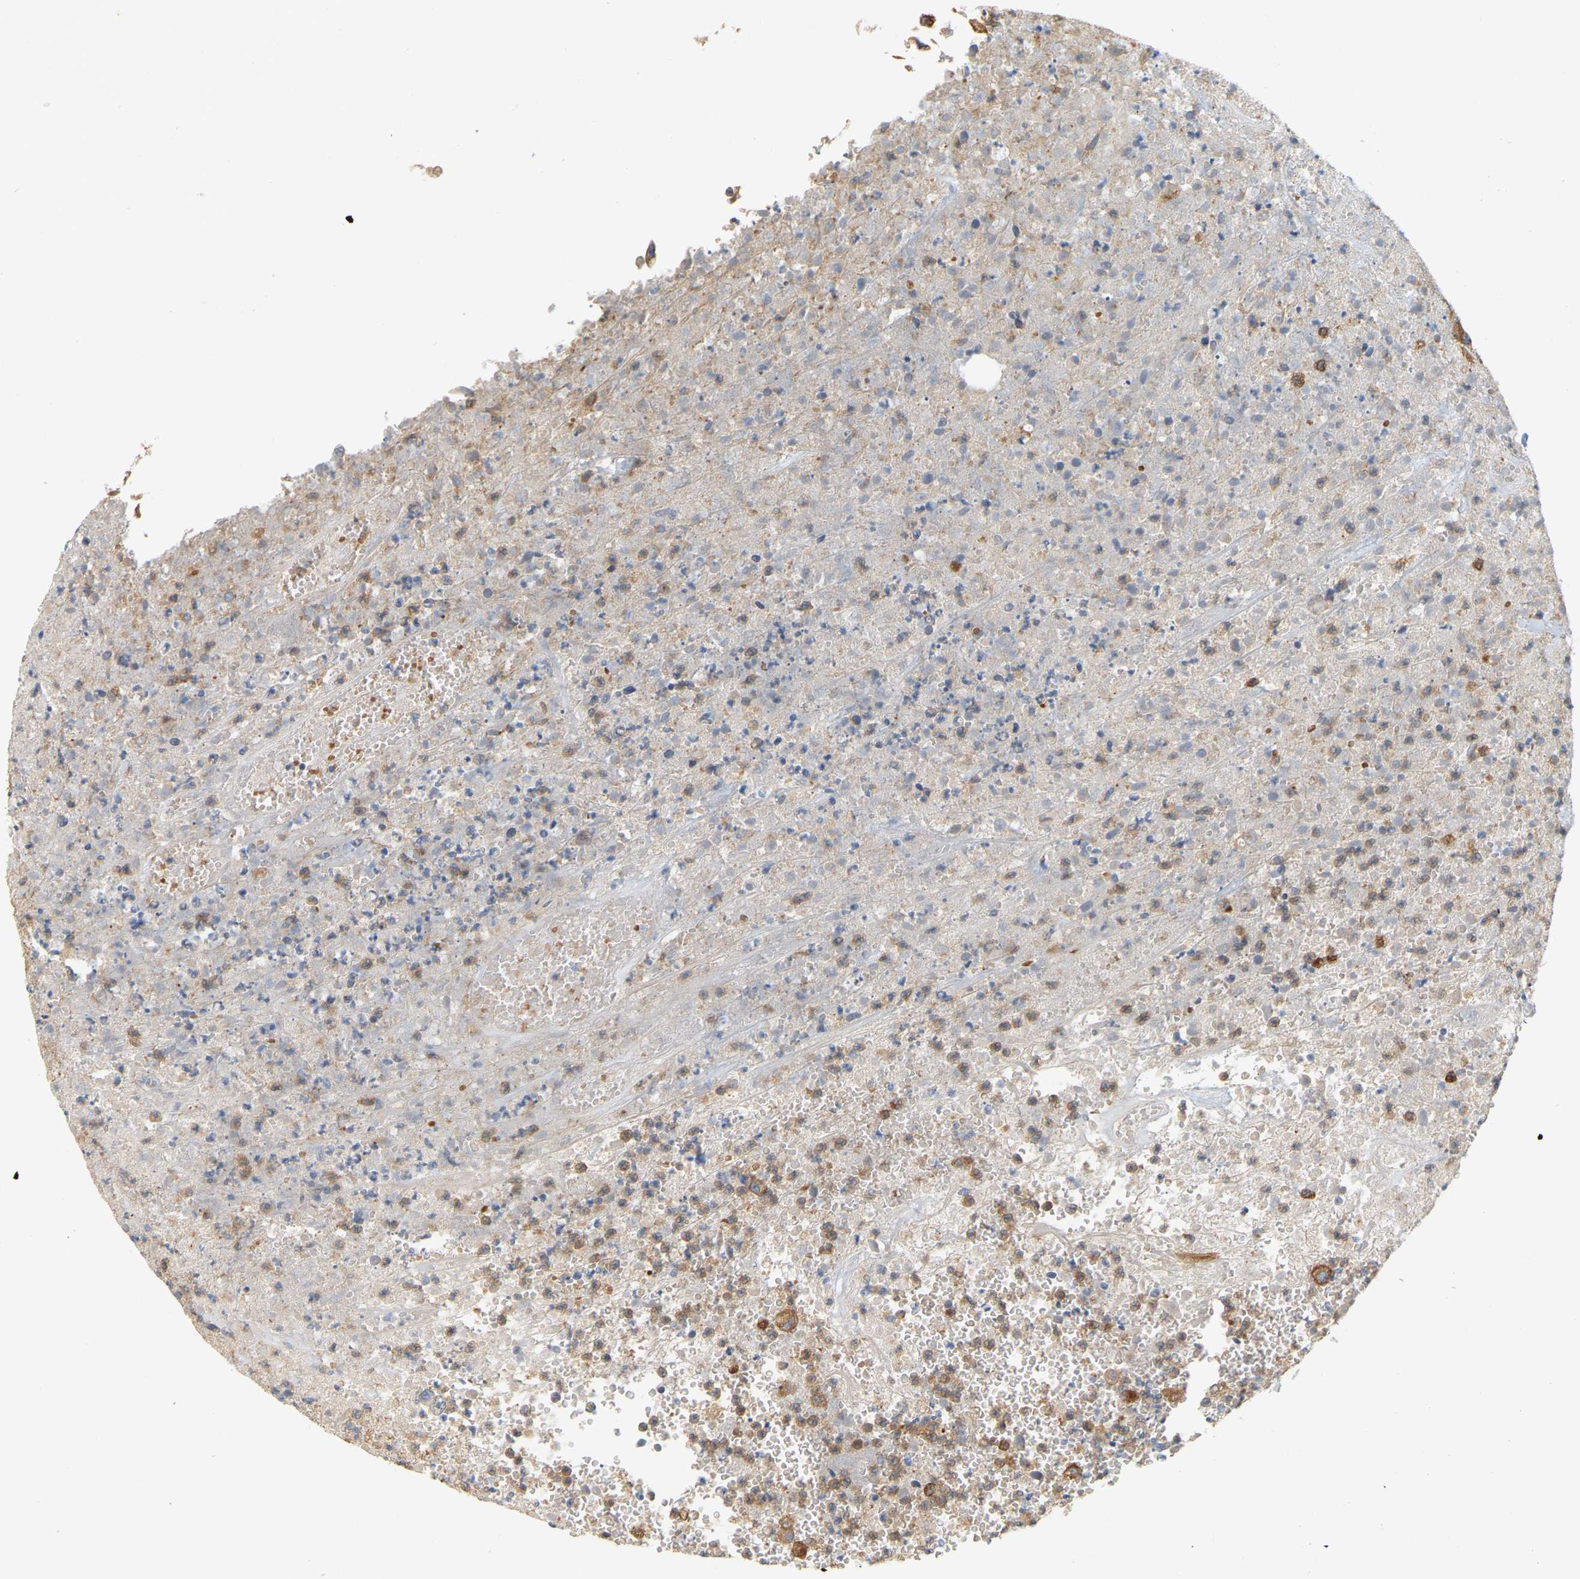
{"staining": {"intensity": "strong", "quantity": ">75%", "location": "cytoplasmic/membranous"}, "tissue": "urothelial cancer", "cell_type": "Tumor cells", "image_type": "cancer", "snomed": [{"axis": "morphology", "description": "Urothelial carcinoma, High grade"}, {"axis": "topography", "description": "Urinary bladder"}], "caption": "Immunohistochemical staining of urothelial cancer exhibits strong cytoplasmic/membranous protein expression in approximately >75% of tumor cells.", "gene": "AKAP13", "patient": {"sex": "male", "age": 46}}